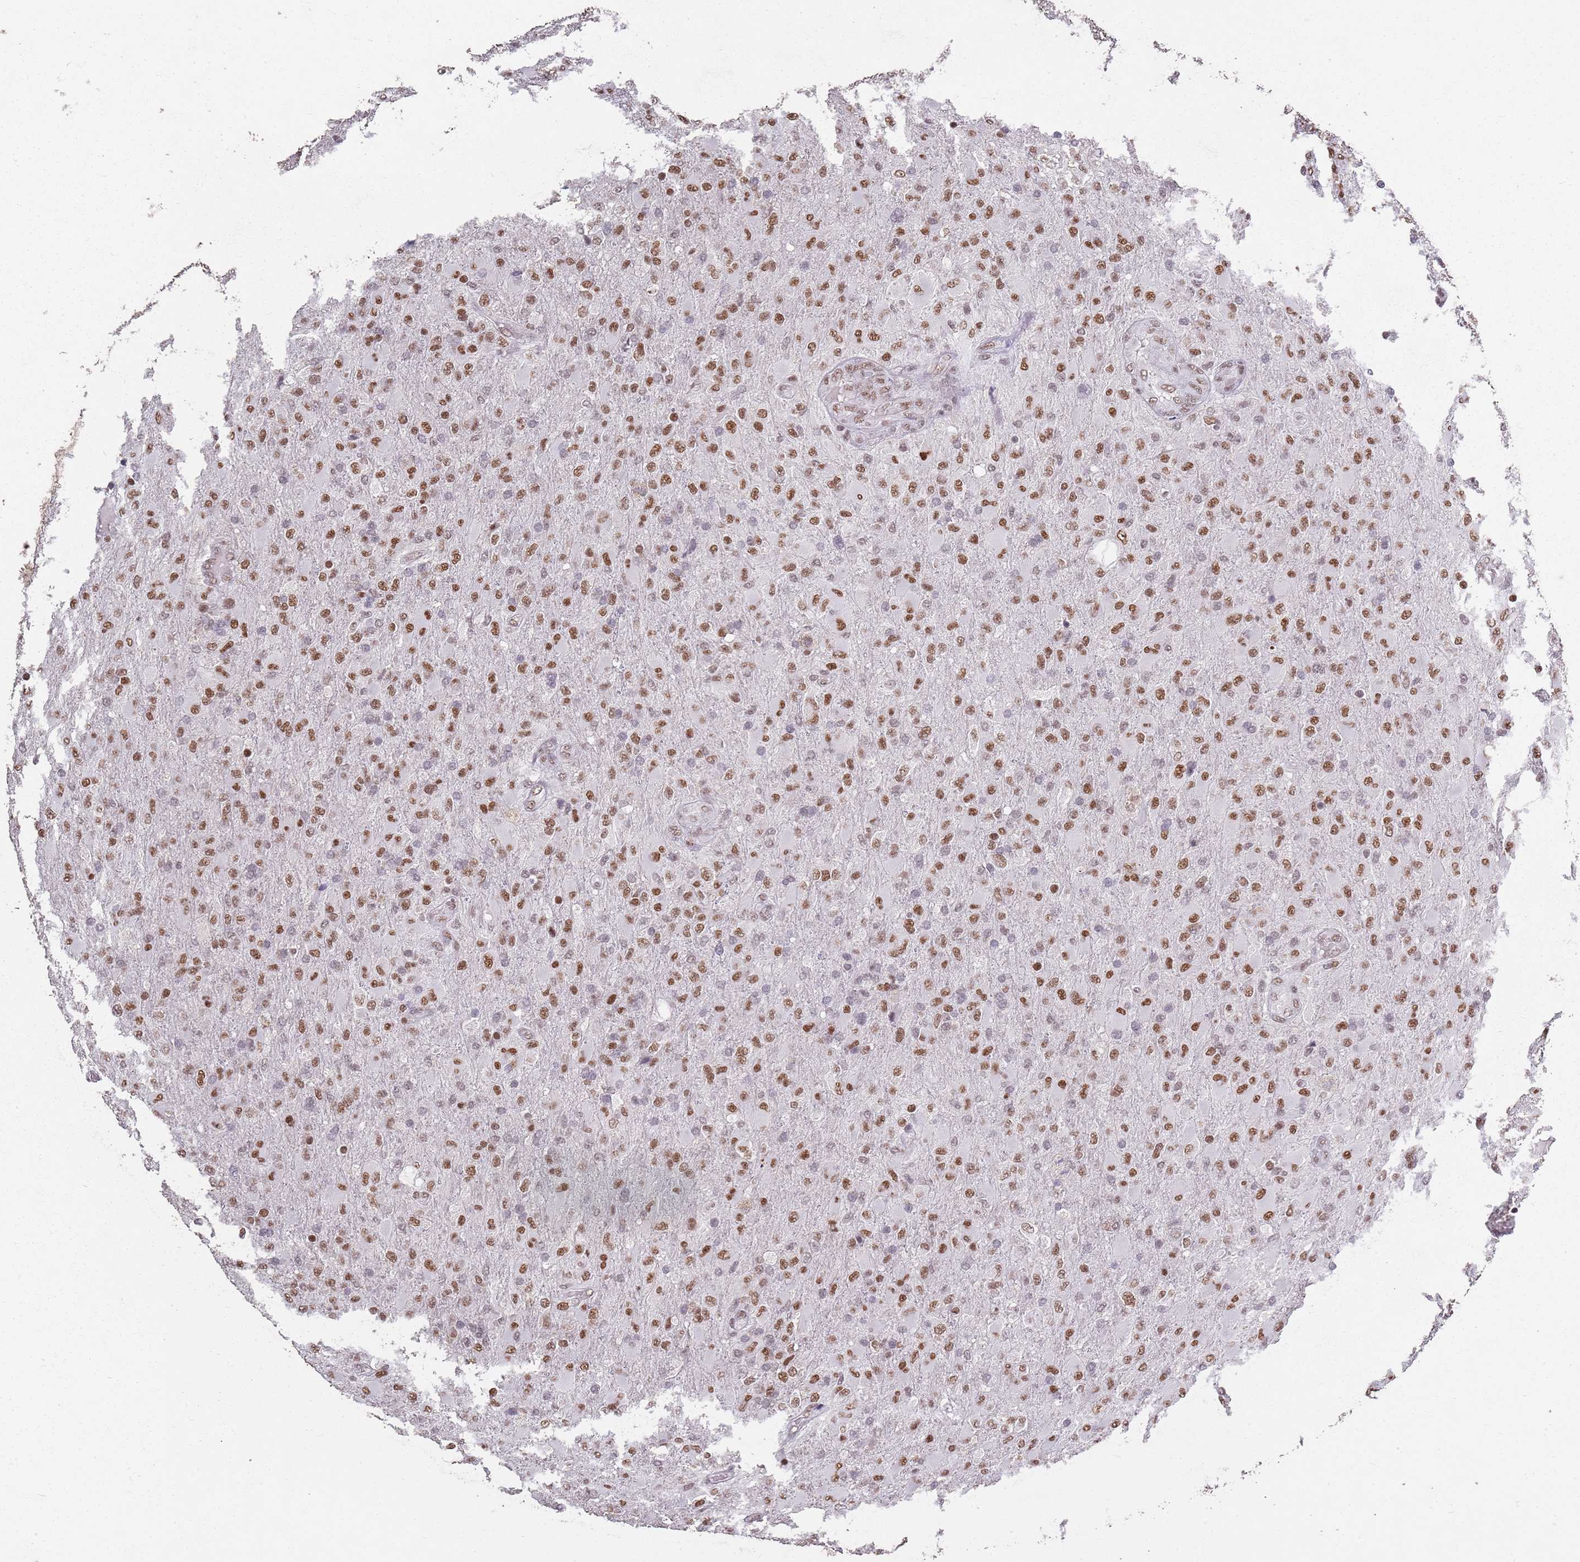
{"staining": {"intensity": "moderate", "quantity": ">75%", "location": "nuclear"}, "tissue": "glioma", "cell_type": "Tumor cells", "image_type": "cancer", "snomed": [{"axis": "morphology", "description": "Glioma, malignant, Low grade"}, {"axis": "topography", "description": "Brain"}], "caption": "Brown immunohistochemical staining in glioma shows moderate nuclear staining in about >75% of tumor cells. Using DAB (brown) and hematoxylin (blue) stains, captured at high magnification using brightfield microscopy.", "gene": "ARL14EP", "patient": {"sex": "male", "age": 65}}